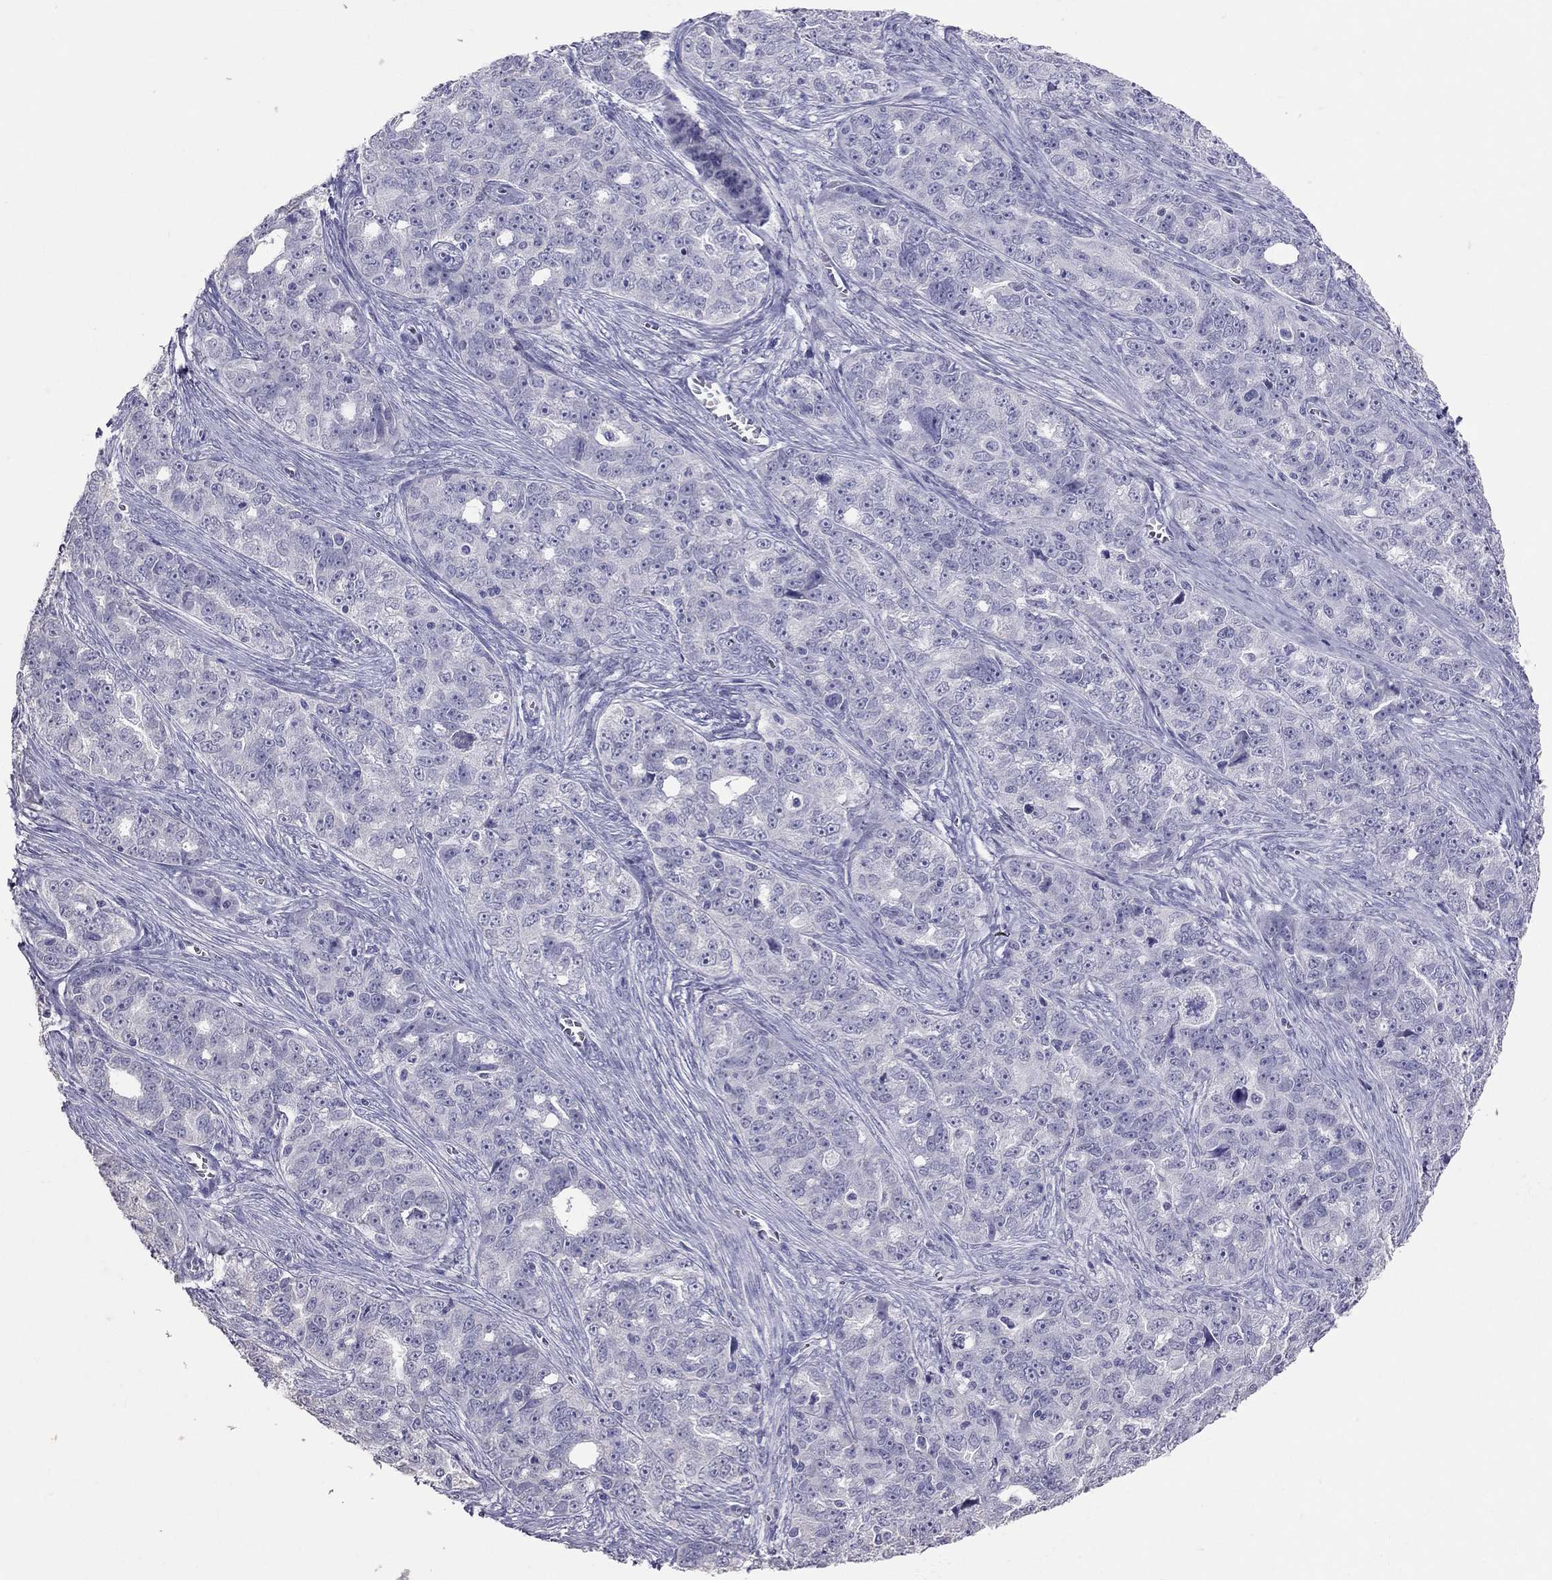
{"staining": {"intensity": "negative", "quantity": "none", "location": "none"}, "tissue": "ovarian cancer", "cell_type": "Tumor cells", "image_type": "cancer", "snomed": [{"axis": "morphology", "description": "Cystadenocarcinoma, serous, NOS"}, {"axis": "topography", "description": "Ovary"}], "caption": "A histopathology image of serous cystadenocarcinoma (ovarian) stained for a protein exhibits no brown staining in tumor cells.", "gene": "PSMB11", "patient": {"sex": "female", "age": 51}}